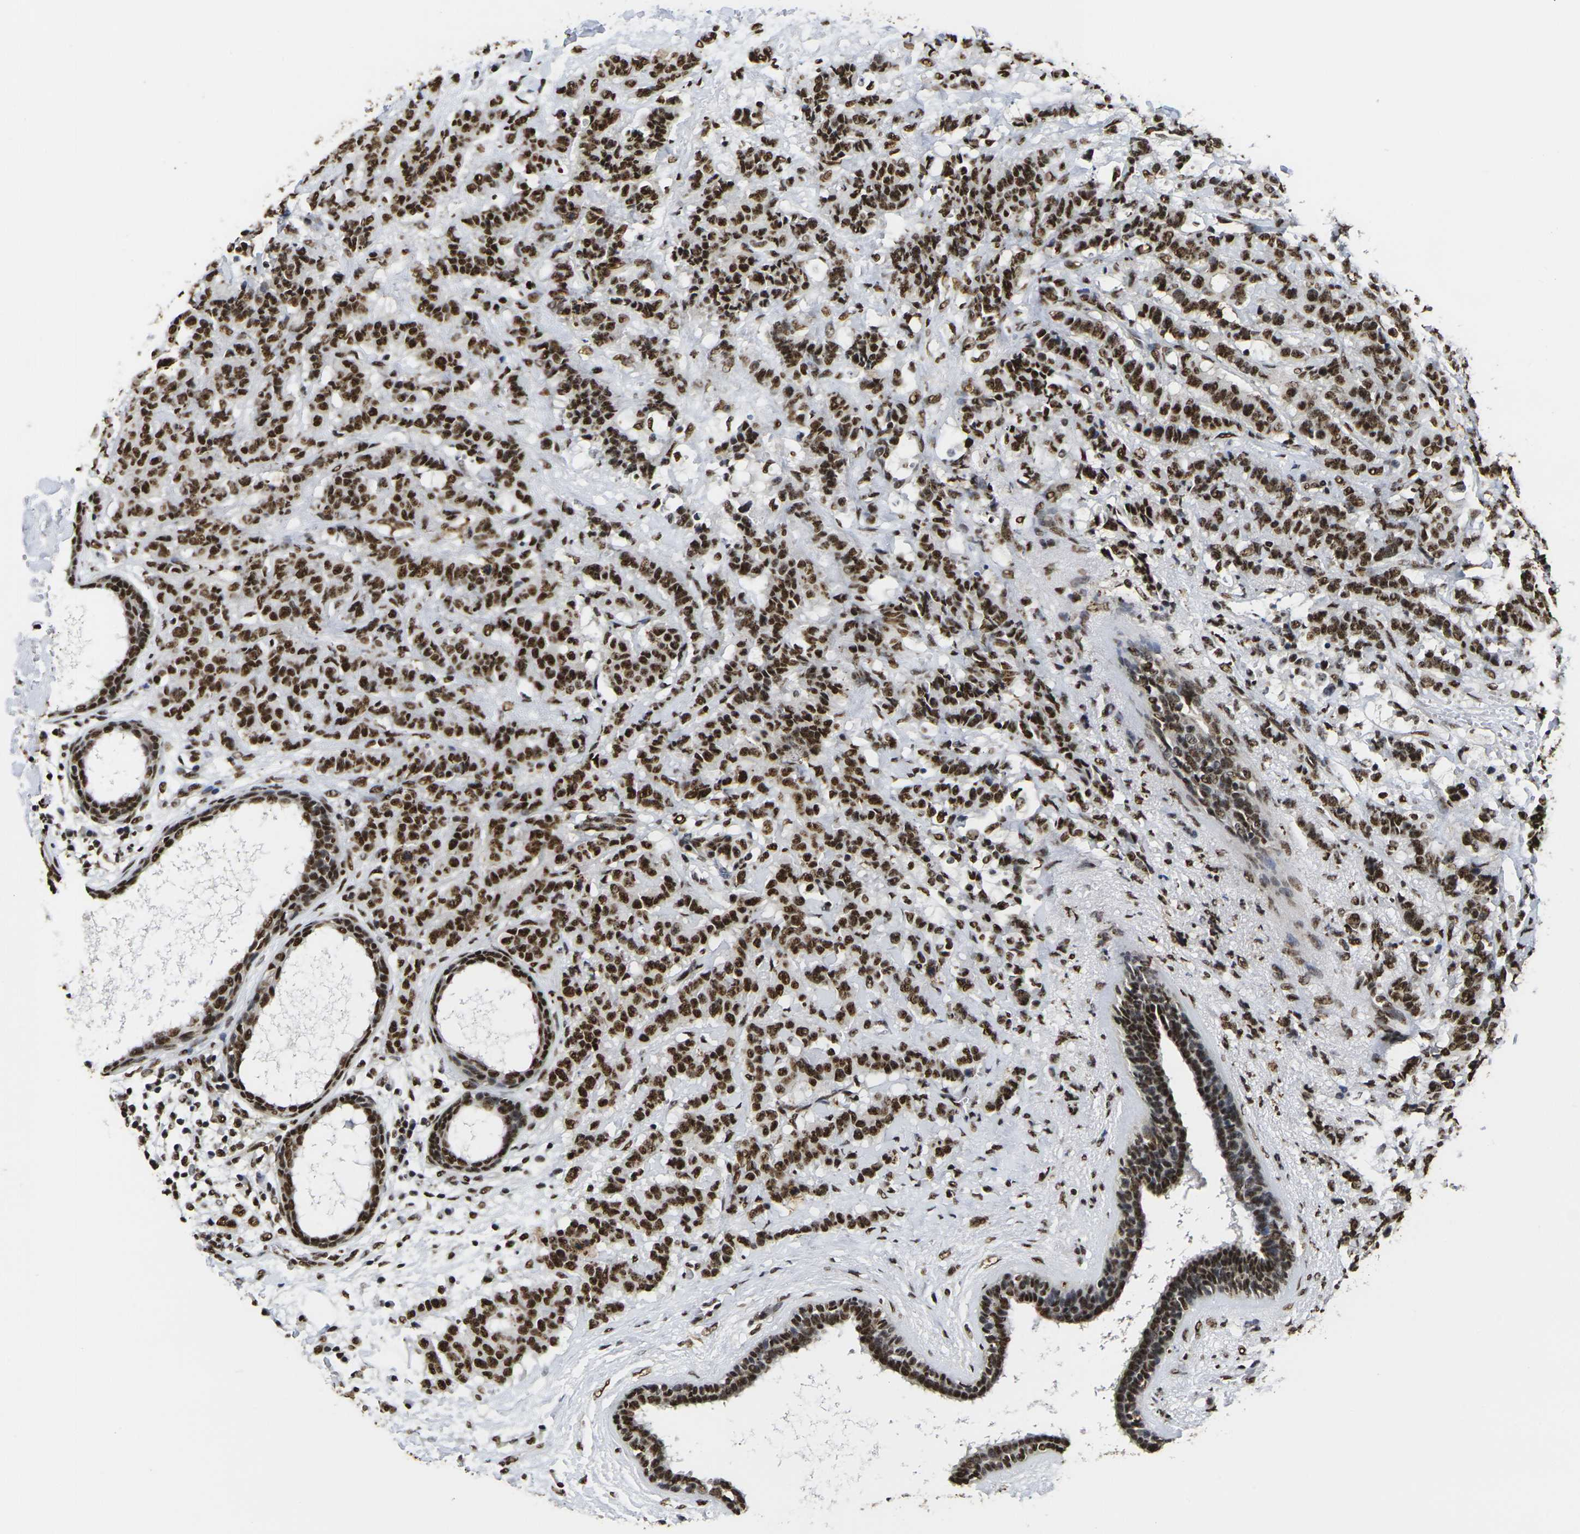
{"staining": {"intensity": "strong", "quantity": ">75%", "location": "nuclear"}, "tissue": "breast cancer", "cell_type": "Tumor cells", "image_type": "cancer", "snomed": [{"axis": "morphology", "description": "Duct carcinoma"}, {"axis": "topography", "description": "Breast"}], "caption": "Protein analysis of breast infiltrating ductal carcinoma tissue shows strong nuclear positivity in about >75% of tumor cells.", "gene": "SMARCC1", "patient": {"sex": "female", "age": 40}}